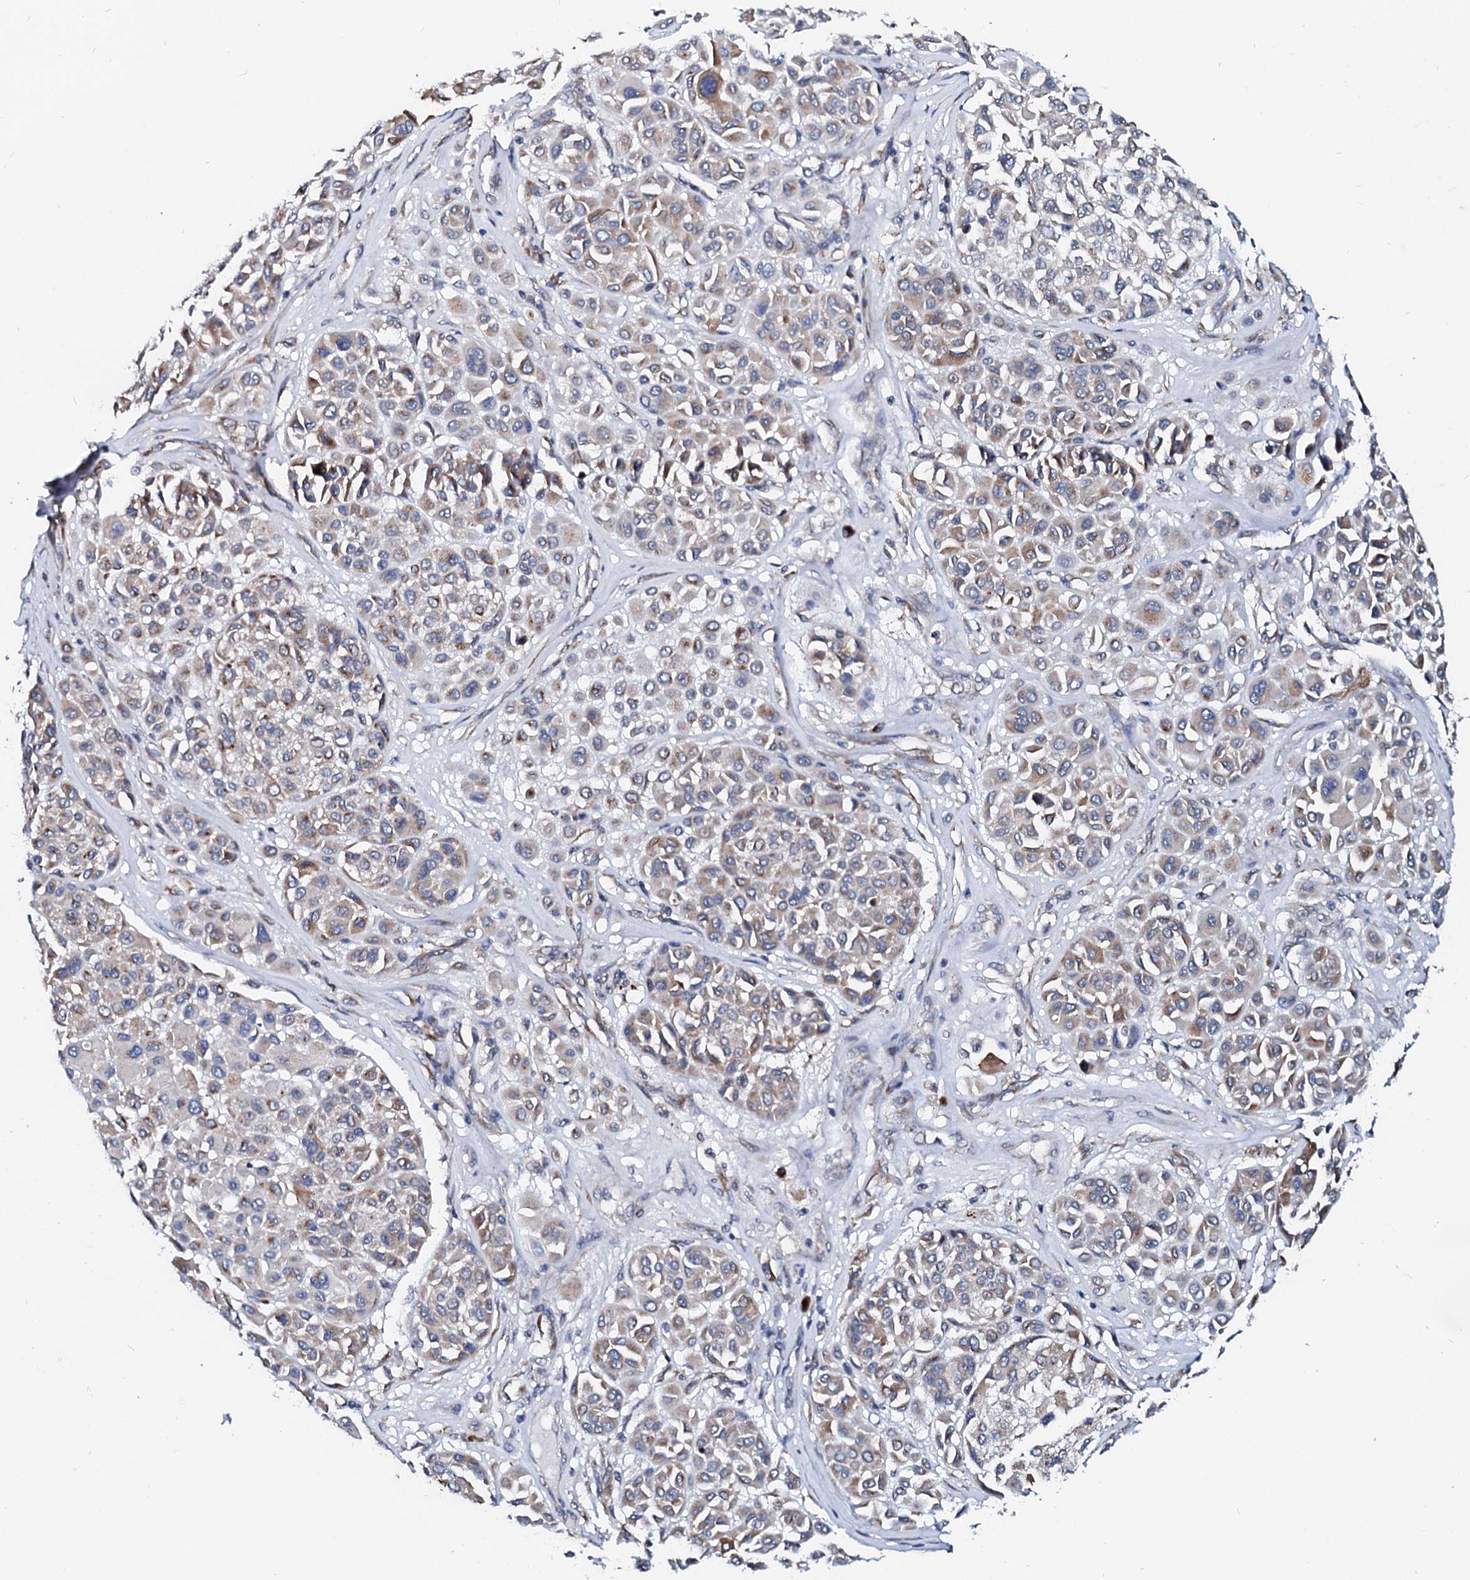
{"staining": {"intensity": "weak", "quantity": ">75%", "location": "cytoplasmic/membranous"}, "tissue": "melanoma", "cell_type": "Tumor cells", "image_type": "cancer", "snomed": [{"axis": "morphology", "description": "Malignant melanoma, Metastatic site"}, {"axis": "topography", "description": "Soft tissue"}], "caption": "Weak cytoplasmic/membranous staining for a protein is identified in approximately >75% of tumor cells of melanoma using immunohistochemistry.", "gene": "LMAN1", "patient": {"sex": "male", "age": 41}}